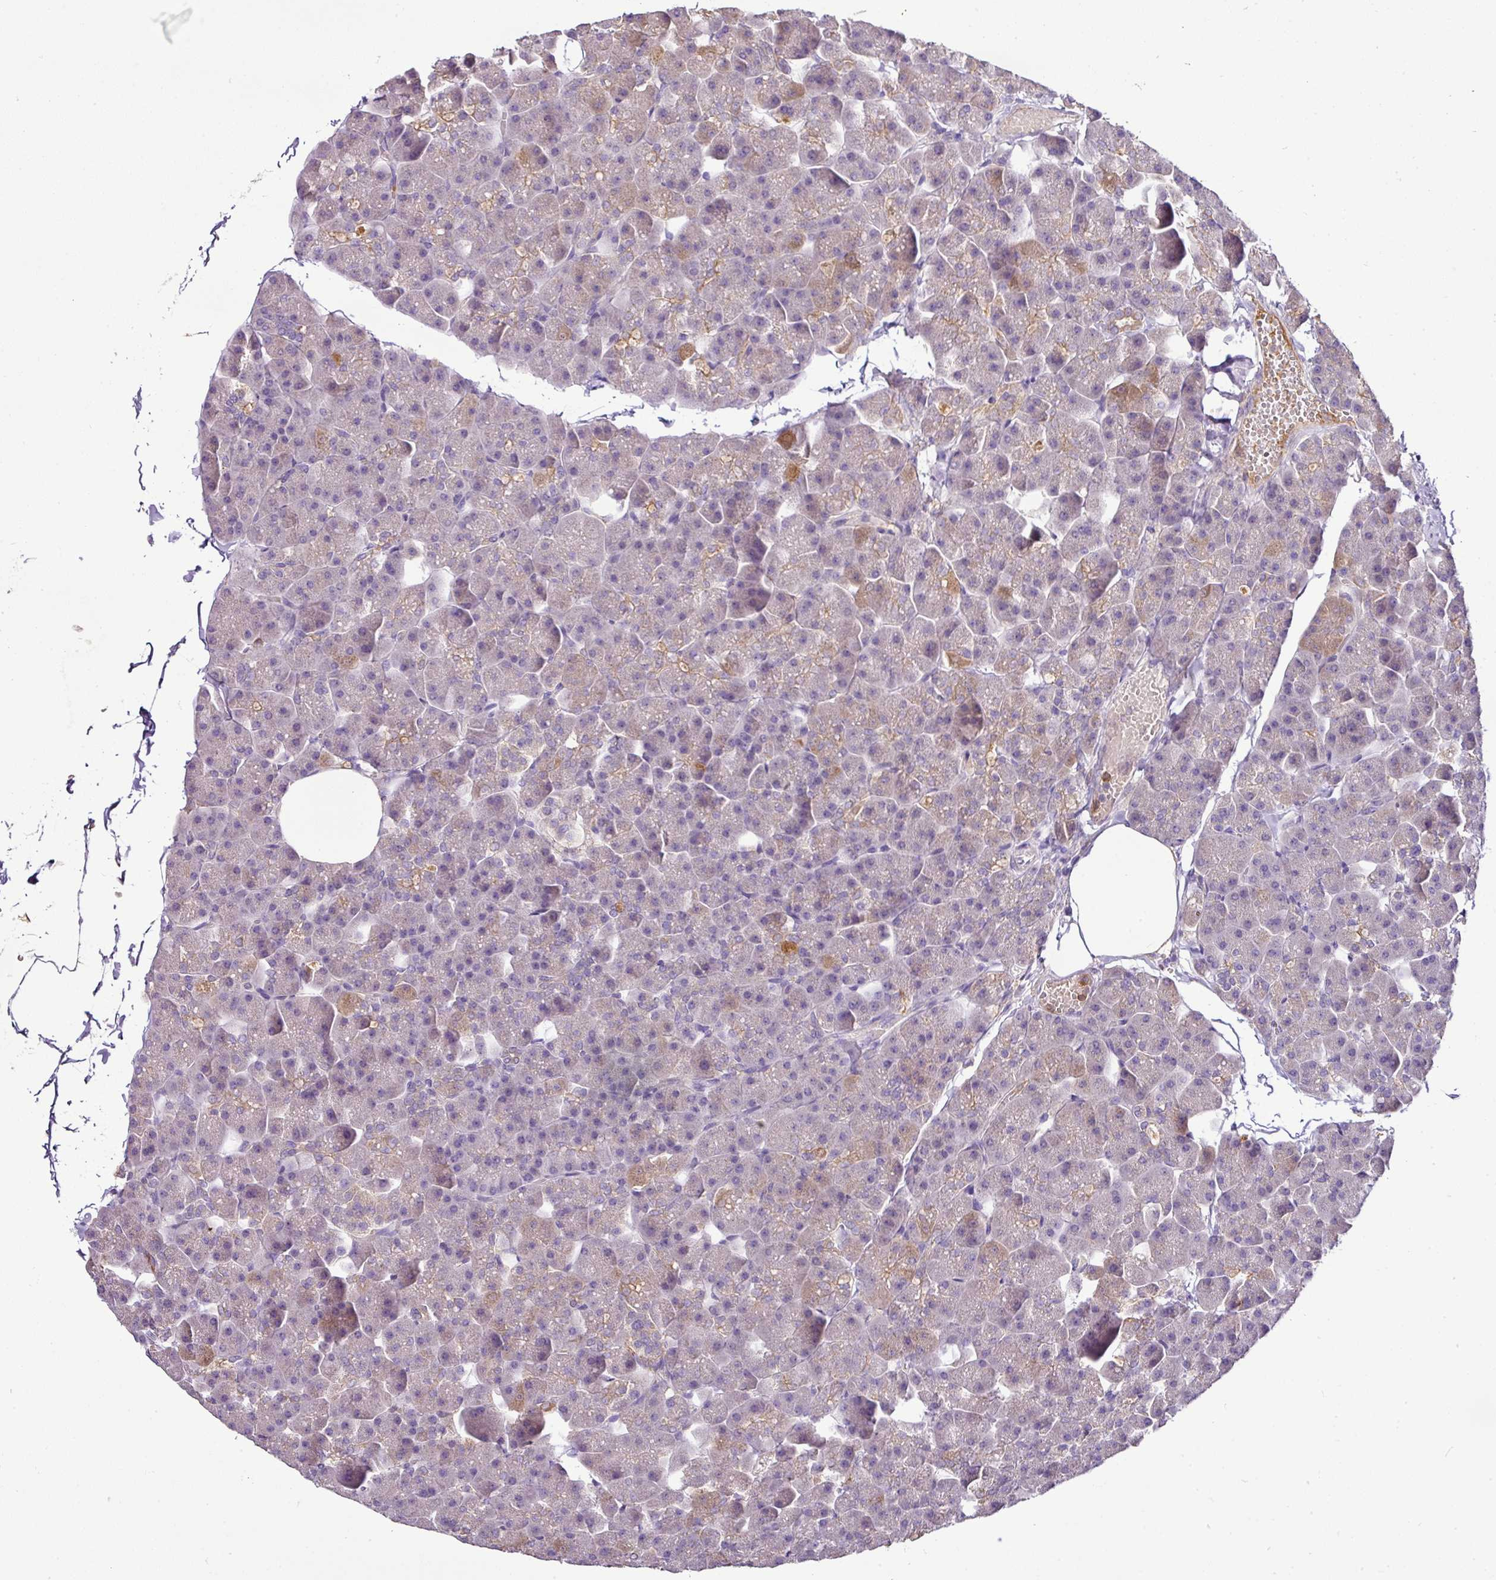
{"staining": {"intensity": "weak", "quantity": "25%-75%", "location": "cytoplasmic/membranous"}, "tissue": "pancreas", "cell_type": "Exocrine glandular cells", "image_type": "normal", "snomed": [{"axis": "morphology", "description": "Normal tissue, NOS"}, {"axis": "topography", "description": "Pancreas"}], "caption": "This image demonstrates IHC staining of normal pancreas, with low weak cytoplasmic/membranous staining in approximately 25%-75% of exocrine glandular cells.", "gene": "CAB39L", "patient": {"sex": "male", "age": 35}}